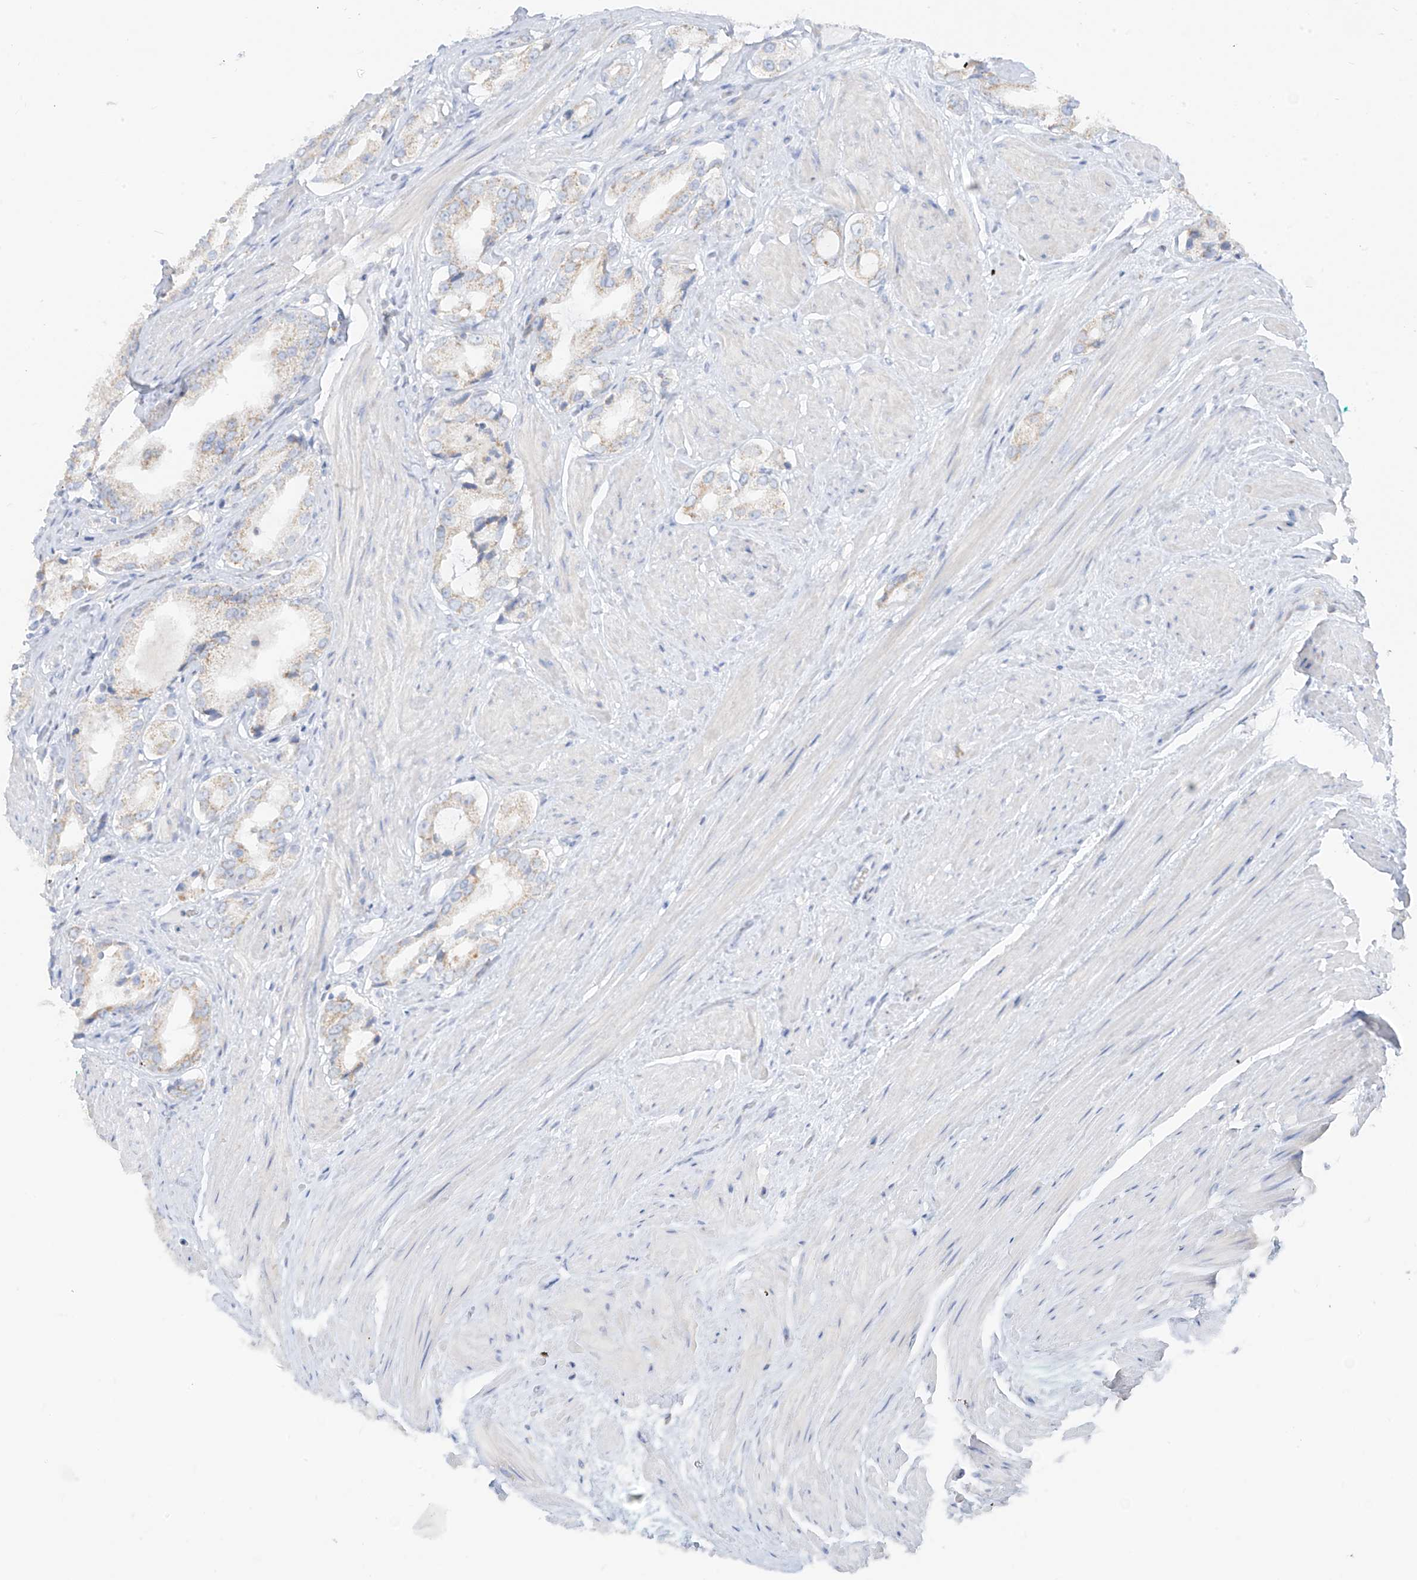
{"staining": {"intensity": "weak", "quantity": "<25%", "location": "cytoplasmic/membranous"}, "tissue": "prostate cancer", "cell_type": "Tumor cells", "image_type": "cancer", "snomed": [{"axis": "morphology", "description": "Adenocarcinoma, Low grade"}, {"axis": "topography", "description": "Prostate"}], "caption": "This histopathology image is of prostate cancer (low-grade adenocarcinoma) stained with immunohistochemistry to label a protein in brown with the nuclei are counter-stained blue. There is no expression in tumor cells.", "gene": "ETHE1", "patient": {"sex": "male", "age": 54}}